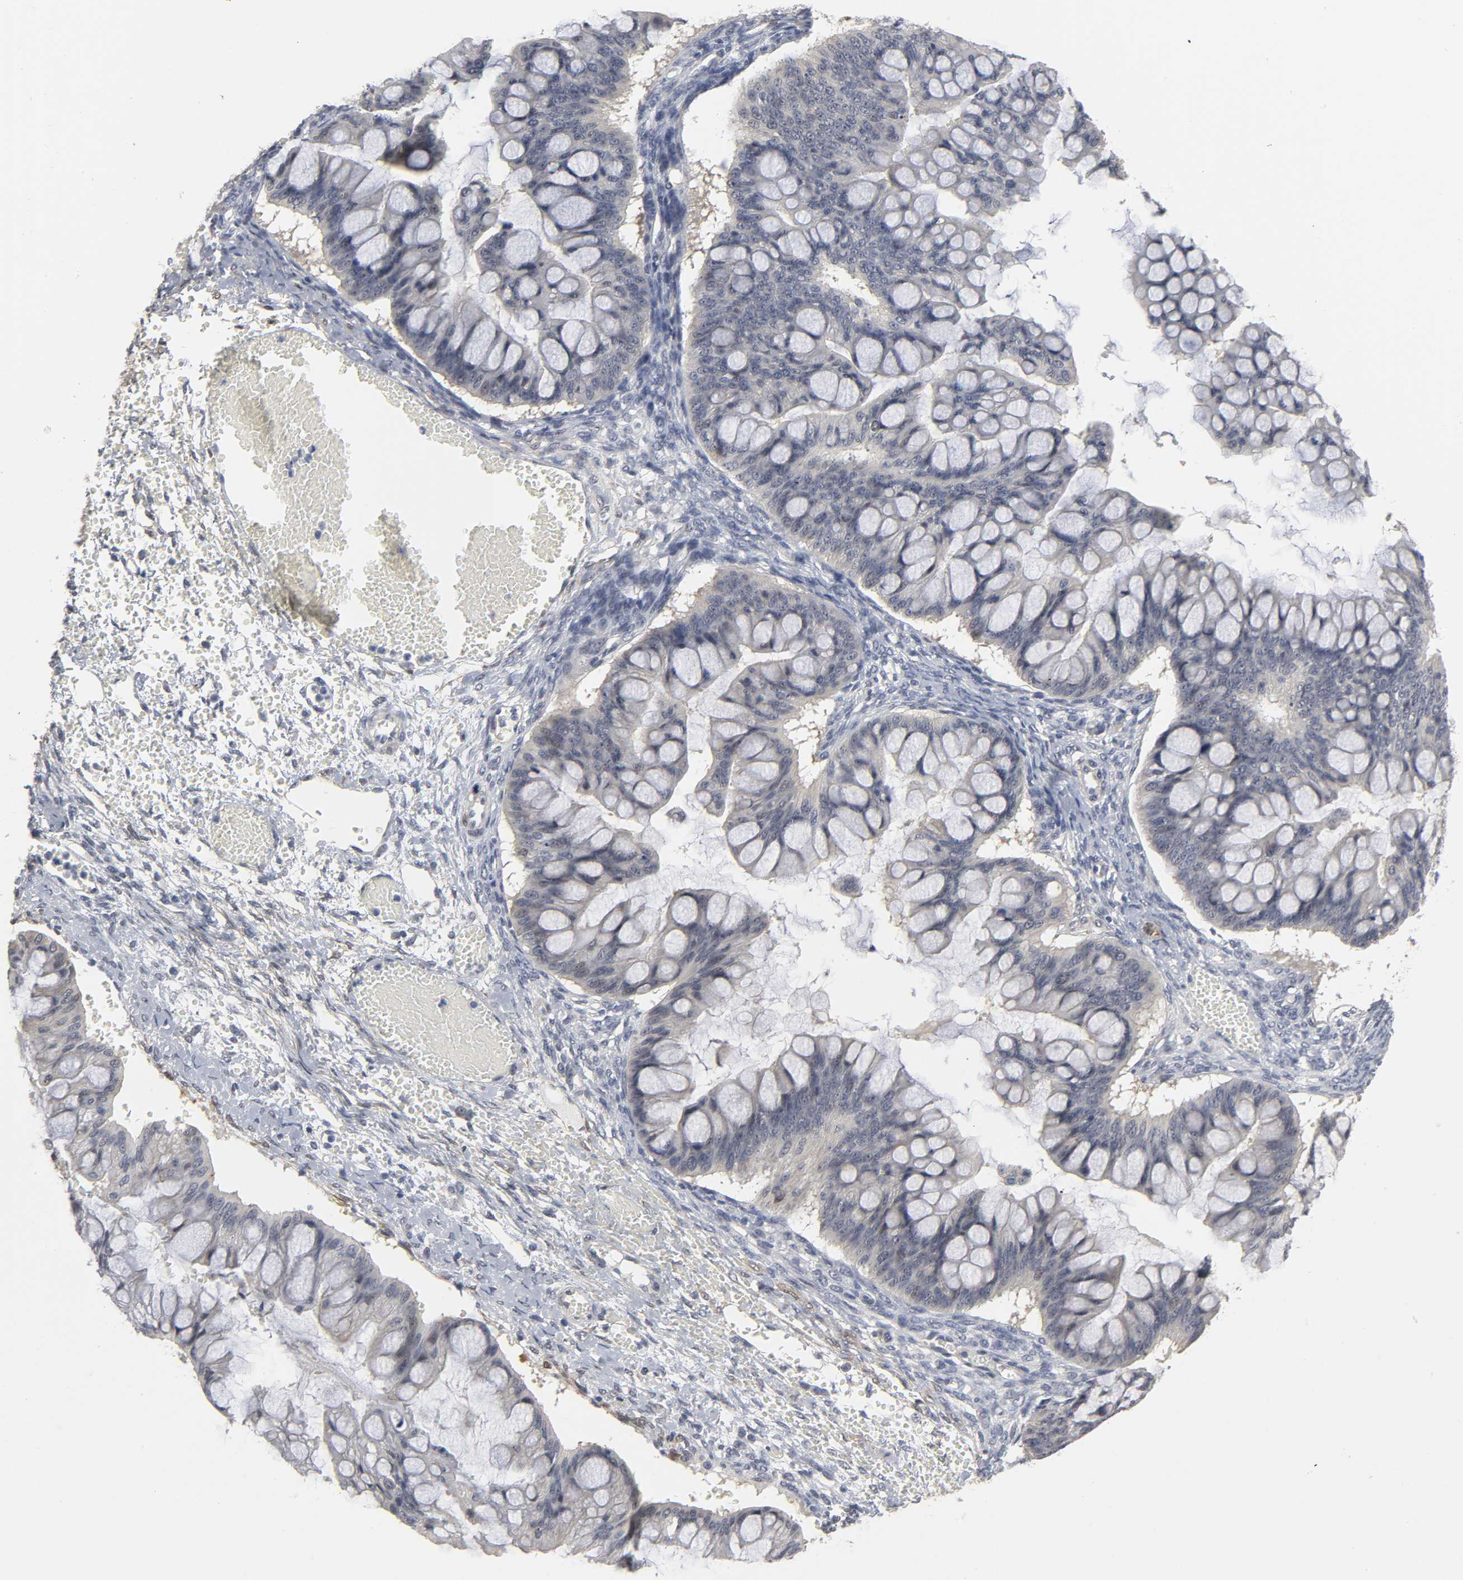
{"staining": {"intensity": "negative", "quantity": "none", "location": "none"}, "tissue": "ovarian cancer", "cell_type": "Tumor cells", "image_type": "cancer", "snomed": [{"axis": "morphology", "description": "Cystadenocarcinoma, mucinous, NOS"}, {"axis": "topography", "description": "Ovary"}], "caption": "Photomicrograph shows no significant protein positivity in tumor cells of ovarian cancer (mucinous cystadenocarcinoma).", "gene": "PDLIM3", "patient": {"sex": "female", "age": 73}}